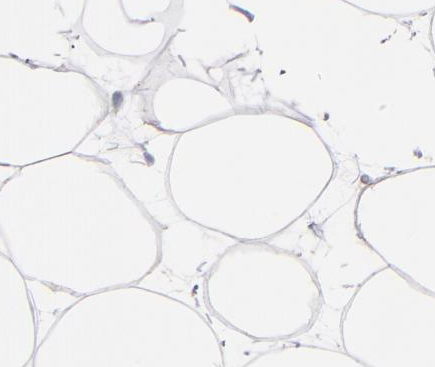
{"staining": {"intensity": "negative", "quantity": "none", "location": "none"}, "tissue": "adipose tissue", "cell_type": "Adipocytes", "image_type": "normal", "snomed": [{"axis": "morphology", "description": "Normal tissue, NOS"}, {"axis": "topography", "description": "Breast"}], "caption": "This photomicrograph is of normal adipose tissue stained with immunohistochemistry to label a protein in brown with the nuclei are counter-stained blue. There is no staining in adipocytes. Nuclei are stained in blue.", "gene": "CALR", "patient": {"sex": "female", "age": 22}}